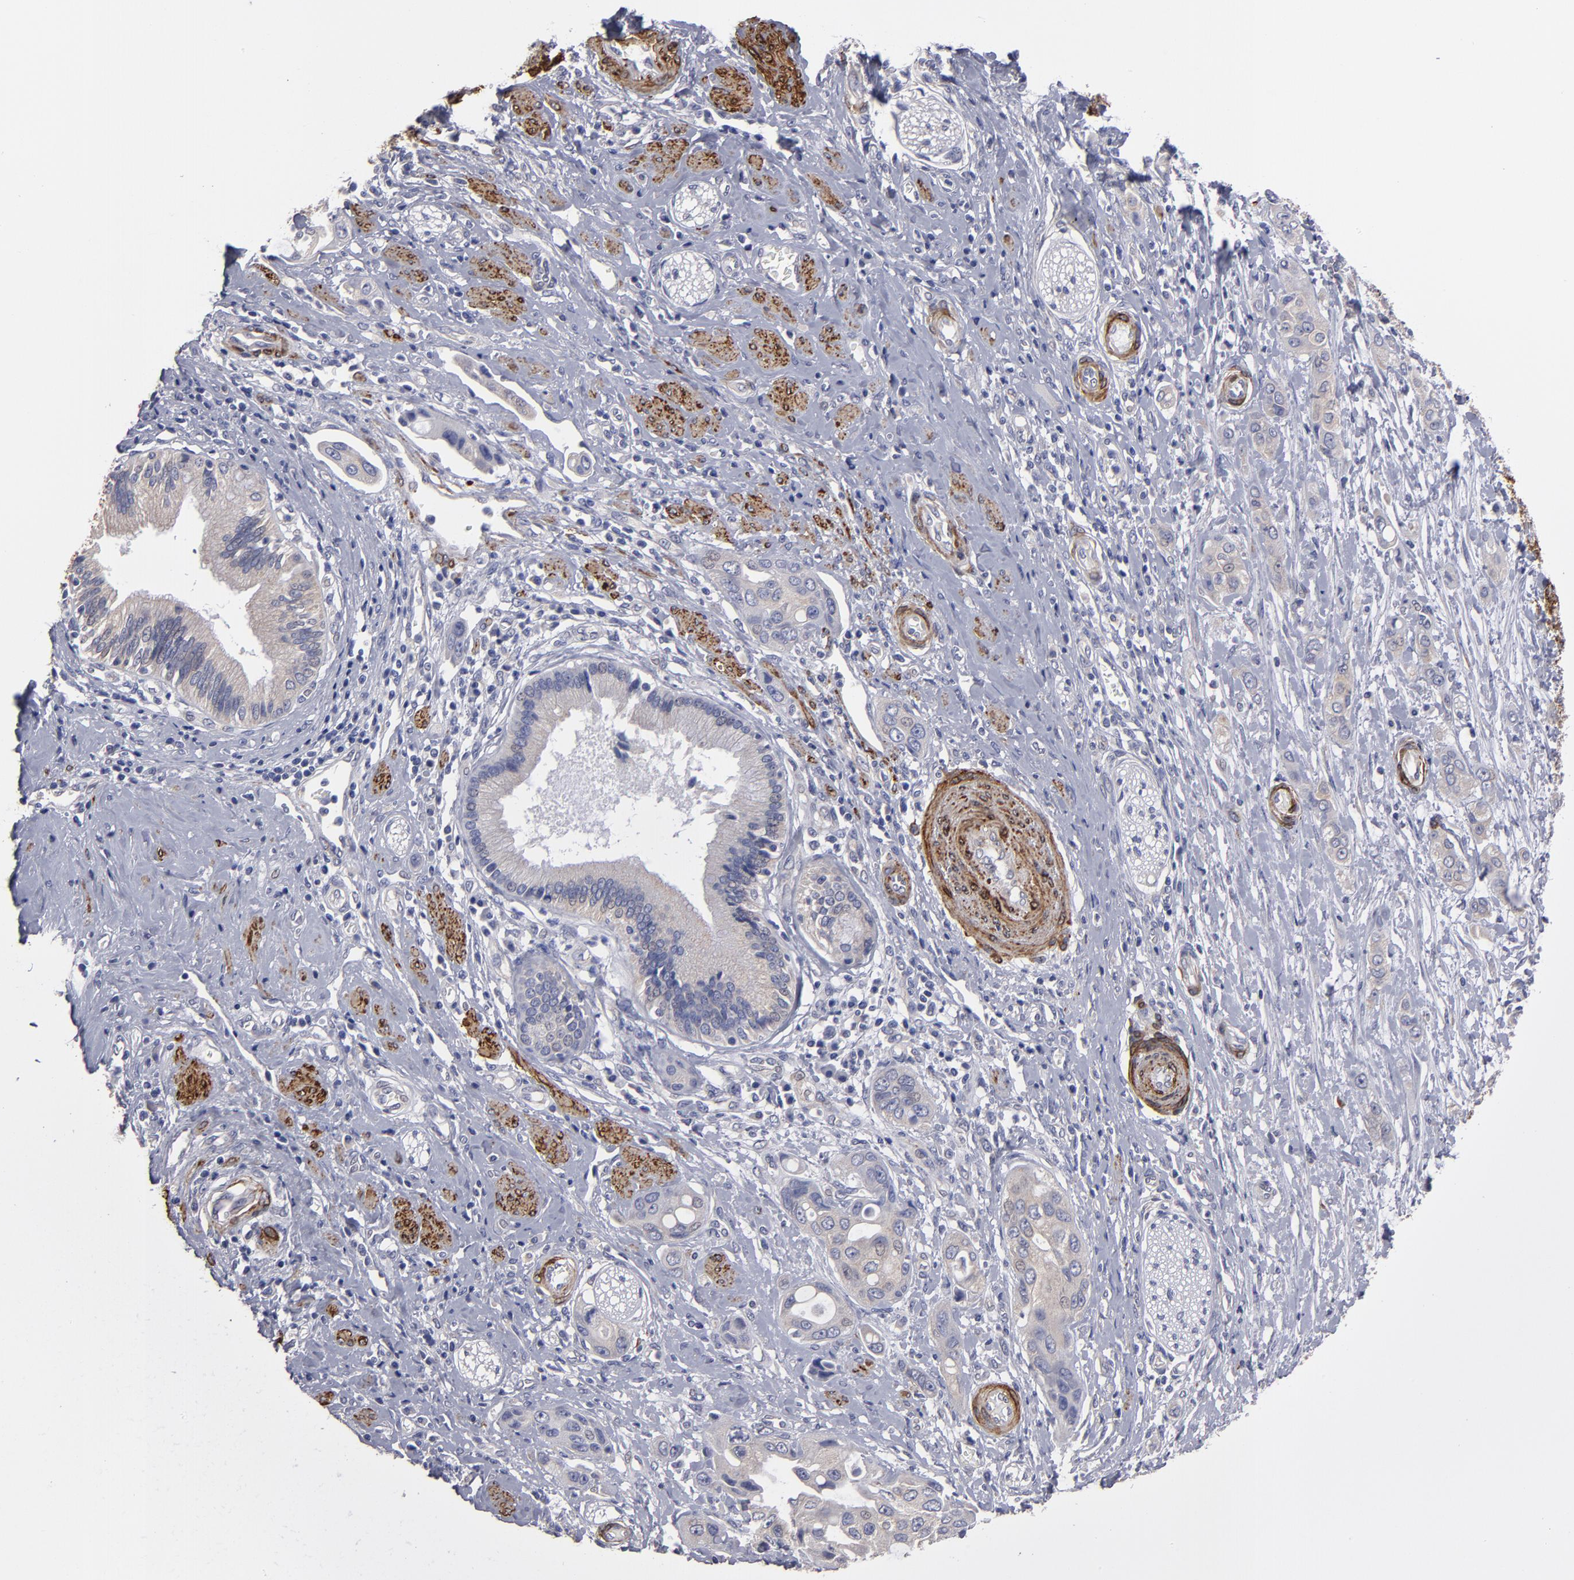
{"staining": {"intensity": "weak", "quantity": "25%-75%", "location": "cytoplasmic/membranous"}, "tissue": "pancreatic cancer", "cell_type": "Tumor cells", "image_type": "cancer", "snomed": [{"axis": "morphology", "description": "Adenocarcinoma, NOS"}, {"axis": "topography", "description": "Pancreas"}], "caption": "IHC image of neoplastic tissue: human adenocarcinoma (pancreatic) stained using immunohistochemistry reveals low levels of weak protein expression localized specifically in the cytoplasmic/membranous of tumor cells, appearing as a cytoplasmic/membranous brown color.", "gene": "SLMAP", "patient": {"sex": "female", "age": 60}}